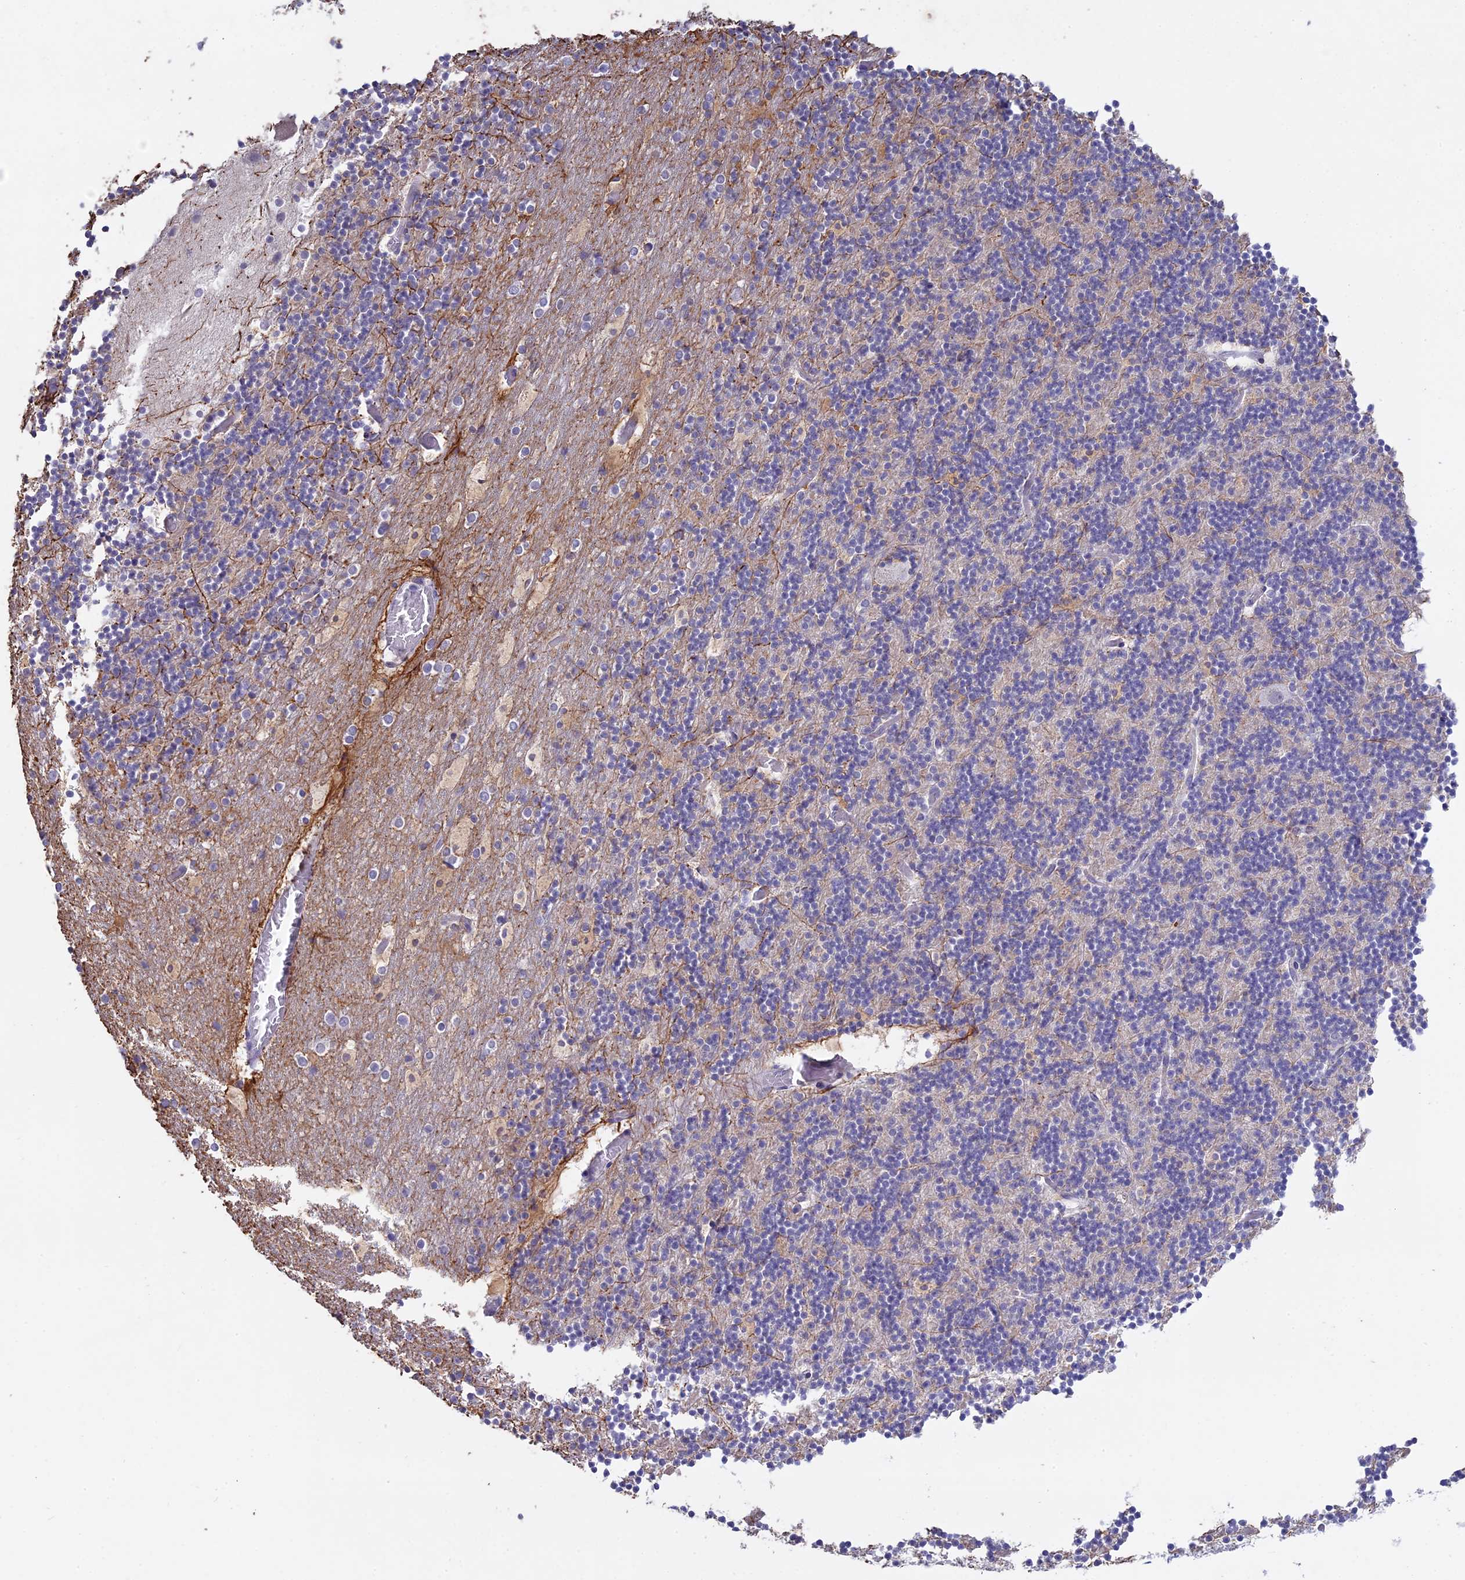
{"staining": {"intensity": "negative", "quantity": "none", "location": "none"}, "tissue": "cerebellum", "cell_type": "Cells in granular layer", "image_type": "normal", "snomed": [{"axis": "morphology", "description": "Normal tissue, NOS"}, {"axis": "topography", "description": "Cerebellum"}], "caption": "IHC photomicrograph of benign human cerebellum stained for a protein (brown), which exhibits no expression in cells in granular layer.", "gene": "MYO5B", "patient": {"sex": "male", "age": 57}}